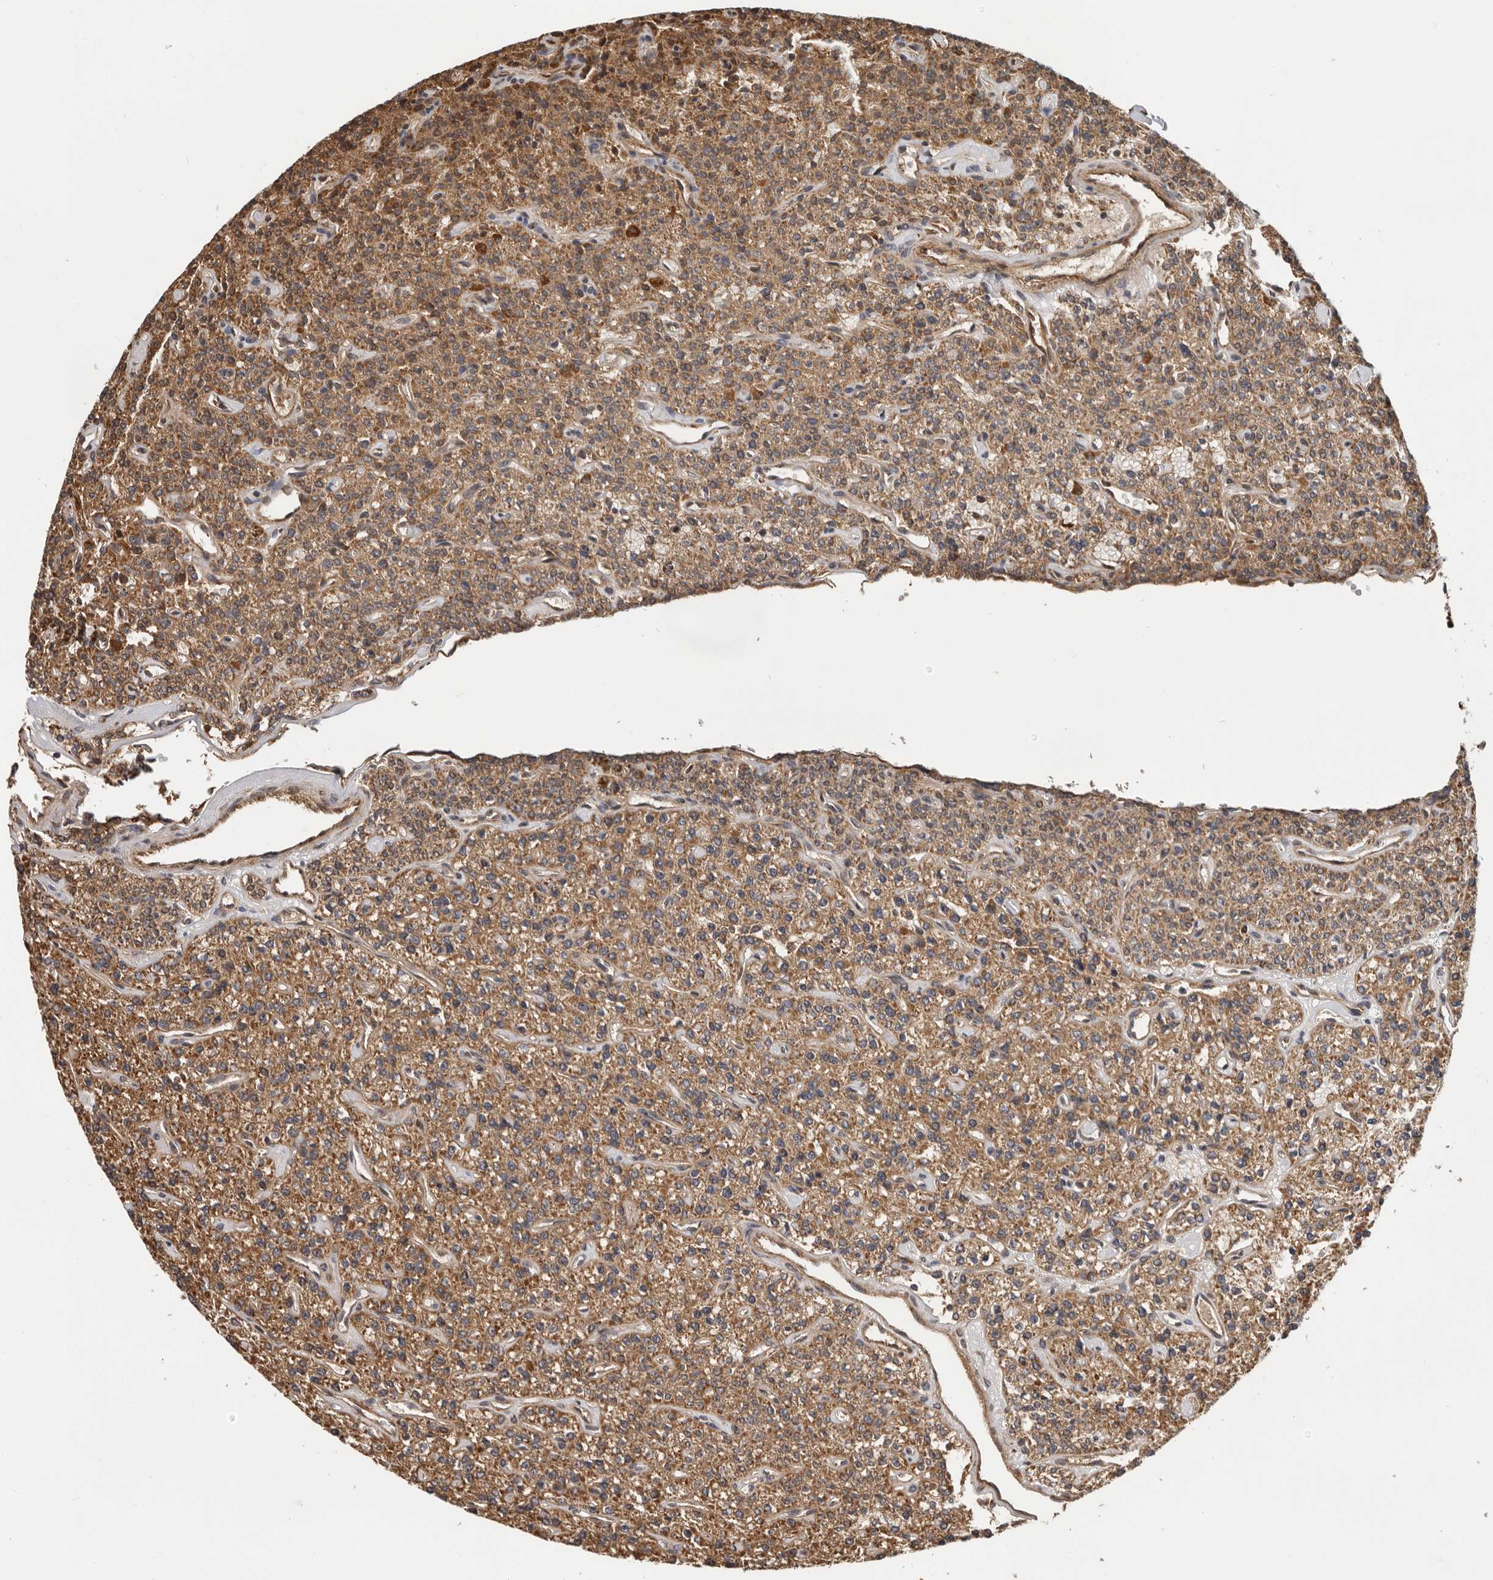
{"staining": {"intensity": "moderate", "quantity": ">75%", "location": "cytoplasmic/membranous"}, "tissue": "parathyroid gland", "cell_type": "Glandular cells", "image_type": "normal", "snomed": [{"axis": "morphology", "description": "Normal tissue, NOS"}, {"axis": "topography", "description": "Parathyroid gland"}], "caption": "Glandular cells exhibit medium levels of moderate cytoplasmic/membranous expression in about >75% of cells in benign human parathyroid gland.", "gene": "RNF157", "patient": {"sex": "male", "age": 46}}